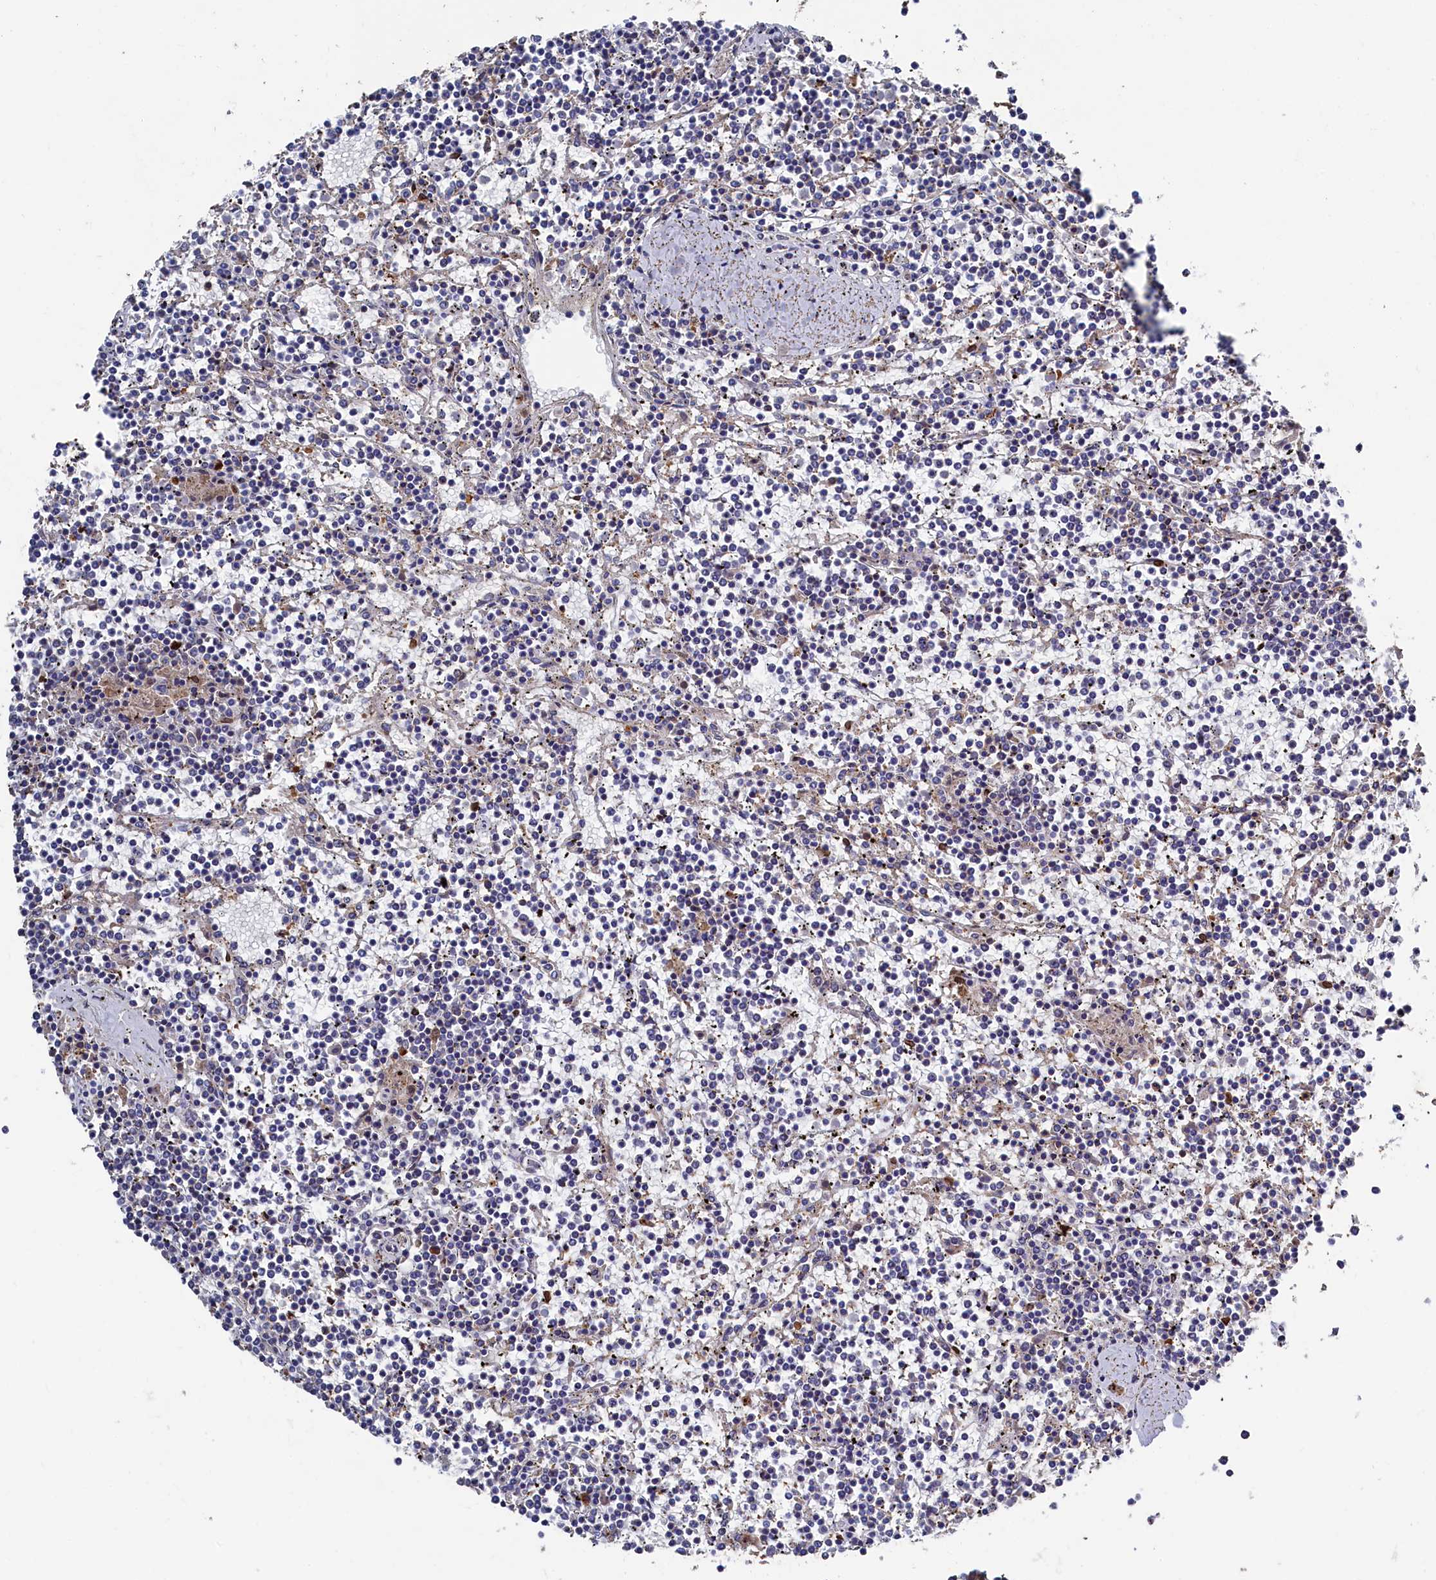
{"staining": {"intensity": "negative", "quantity": "none", "location": "none"}, "tissue": "lymphoma", "cell_type": "Tumor cells", "image_type": "cancer", "snomed": [{"axis": "morphology", "description": "Malignant lymphoma, non-Hodgkin's type, Low grade"}, {"axis": "topography", "description": "Spleen"}], "caption": "Immunohistochemistry (IHC) photomicrograph of lymphoma stained for a protein (brown), which displays no staining in tumor cells.", "gene": "TK2", "patient": {"sex": "female", "age": 19}}